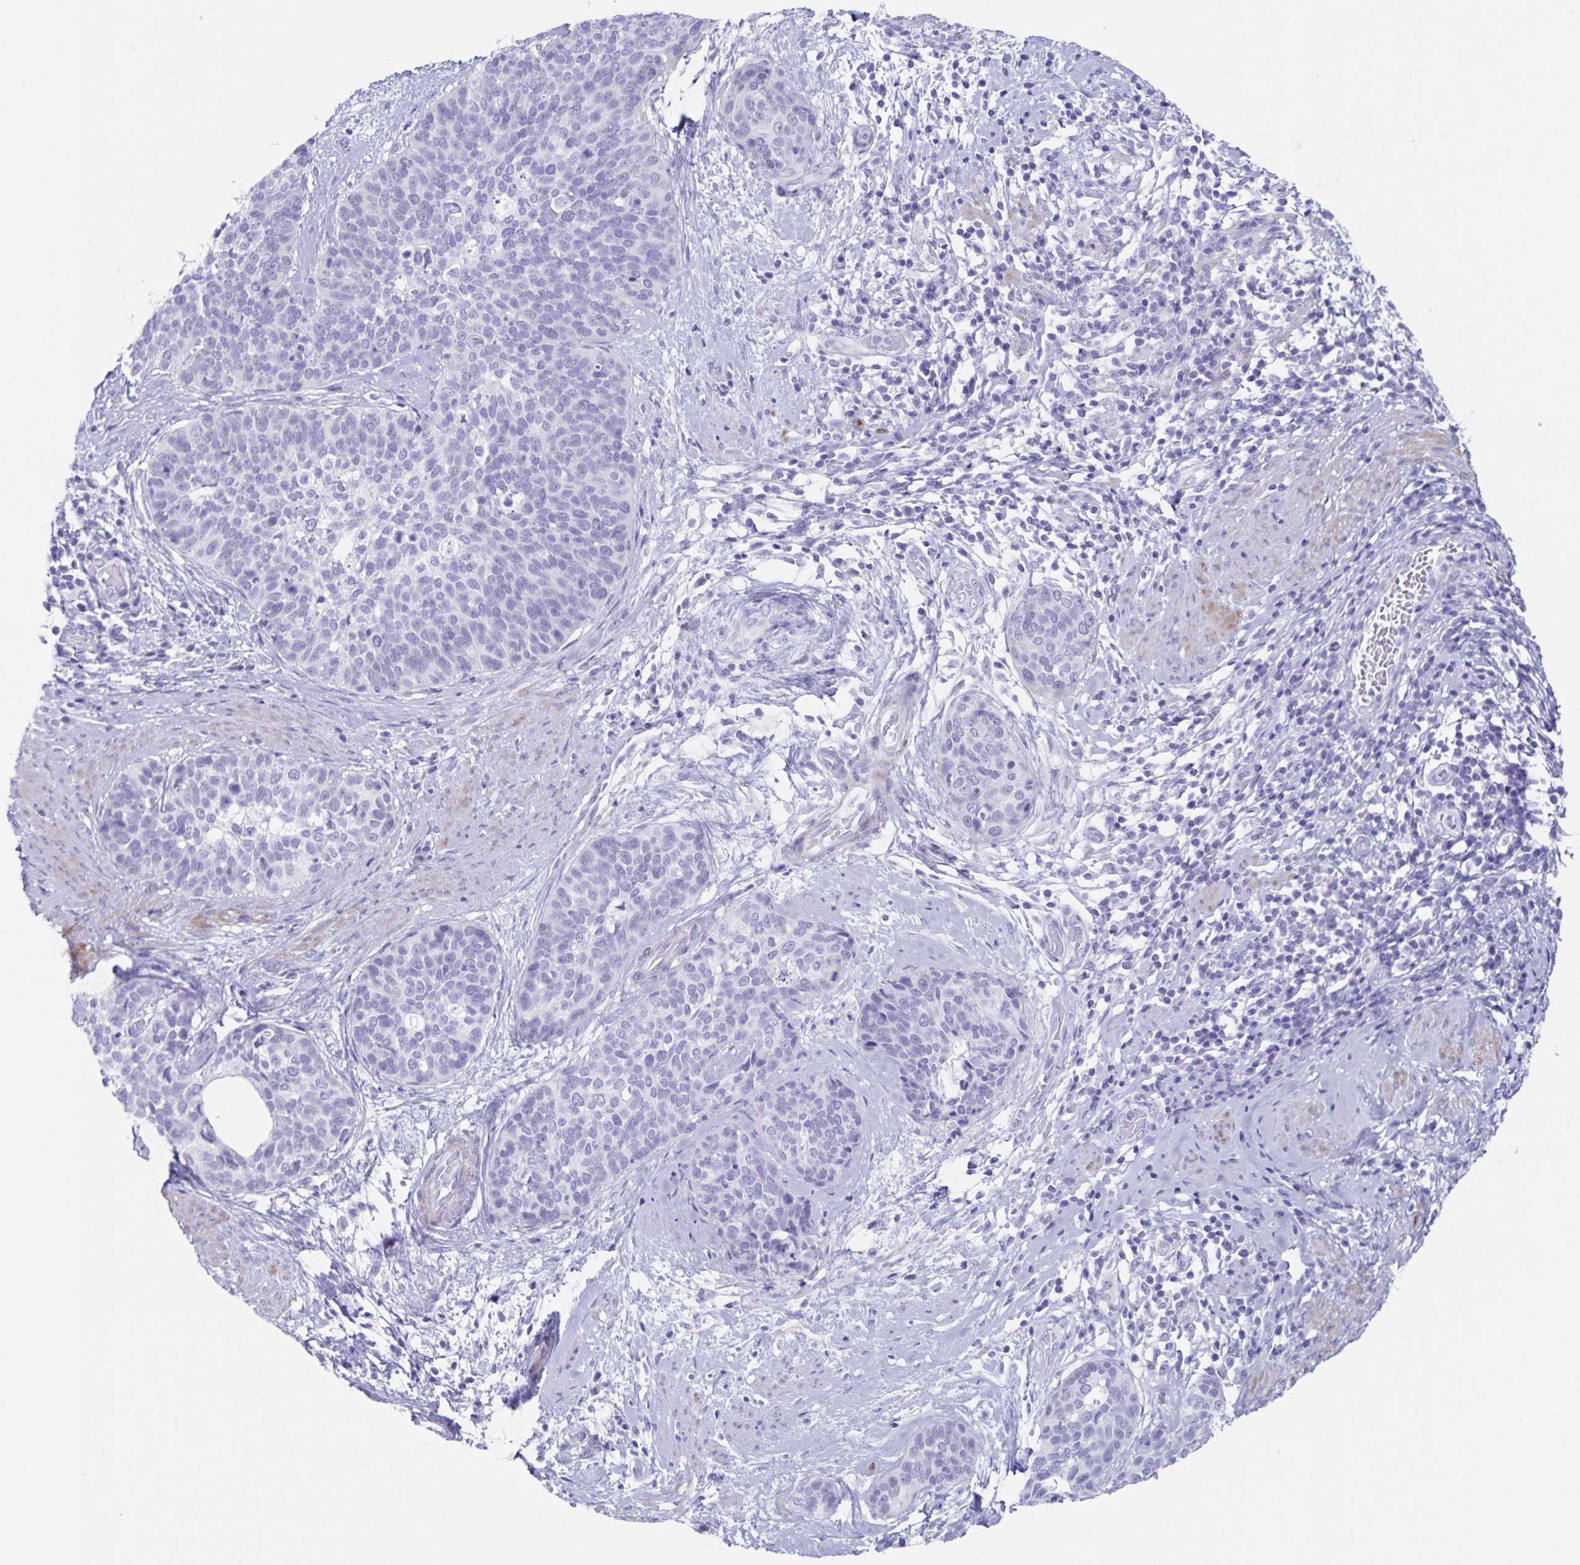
{"staining": {"intensity": "negative", "quantity": "none", "location": "none"}, "tissue": "cervical cancer", "cell_type": "Tumor cells", "image_type": "cancer", "snomed": [{"axis": "morphology", "description": "Squamous cell carcinoma, NOS"}, {"axis": "topography", "description": "Cervix"}], "caption": "Immunohistochemistry micrograph of cervical cancer stained for a protein (brown), which demonstrates no positivity in tumor cells.", "gene": "C11orf42", "patient": {"sex": "female", "age": 69}}